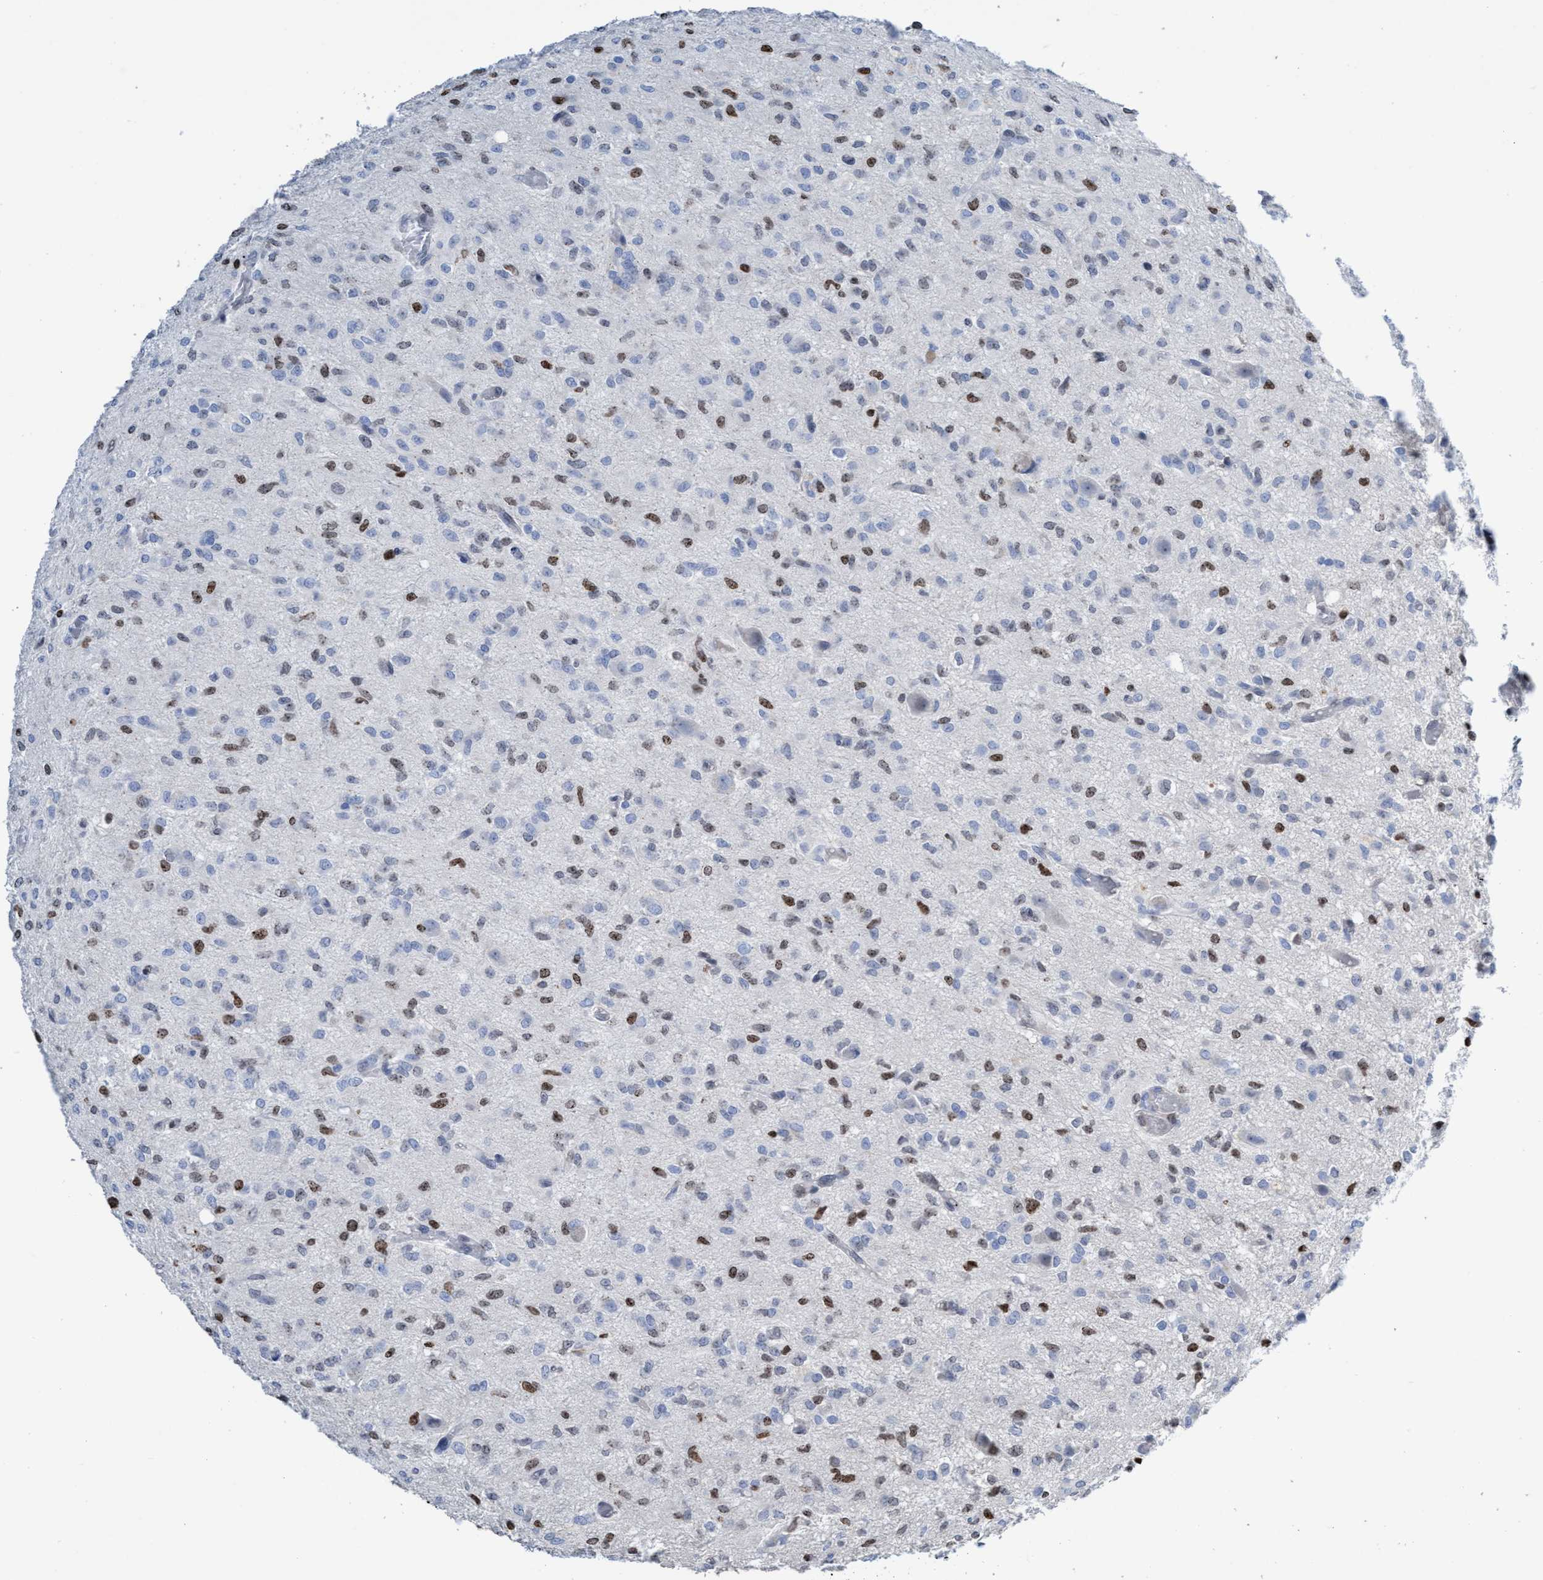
{"staining": {"intensity": "moderate", "quantity": "25%-75%", "location": "nuclear"}, "tissue": "glioma", "cell_type": "Tumor cells", "image_type": "cancer", "snomed": [{"axis": "morphology", "description": "Glioma, malignant, High grade"}, {"axis": "topography", "description": "Brain"}], "caption": "Glioma was stained to show a protein in brown. There is medium levels of moderate nuclear expression in approximately 25%-75% of tumor cells.", "gene": "CBX2", "patient": {"sex": "female", "age": 59}}